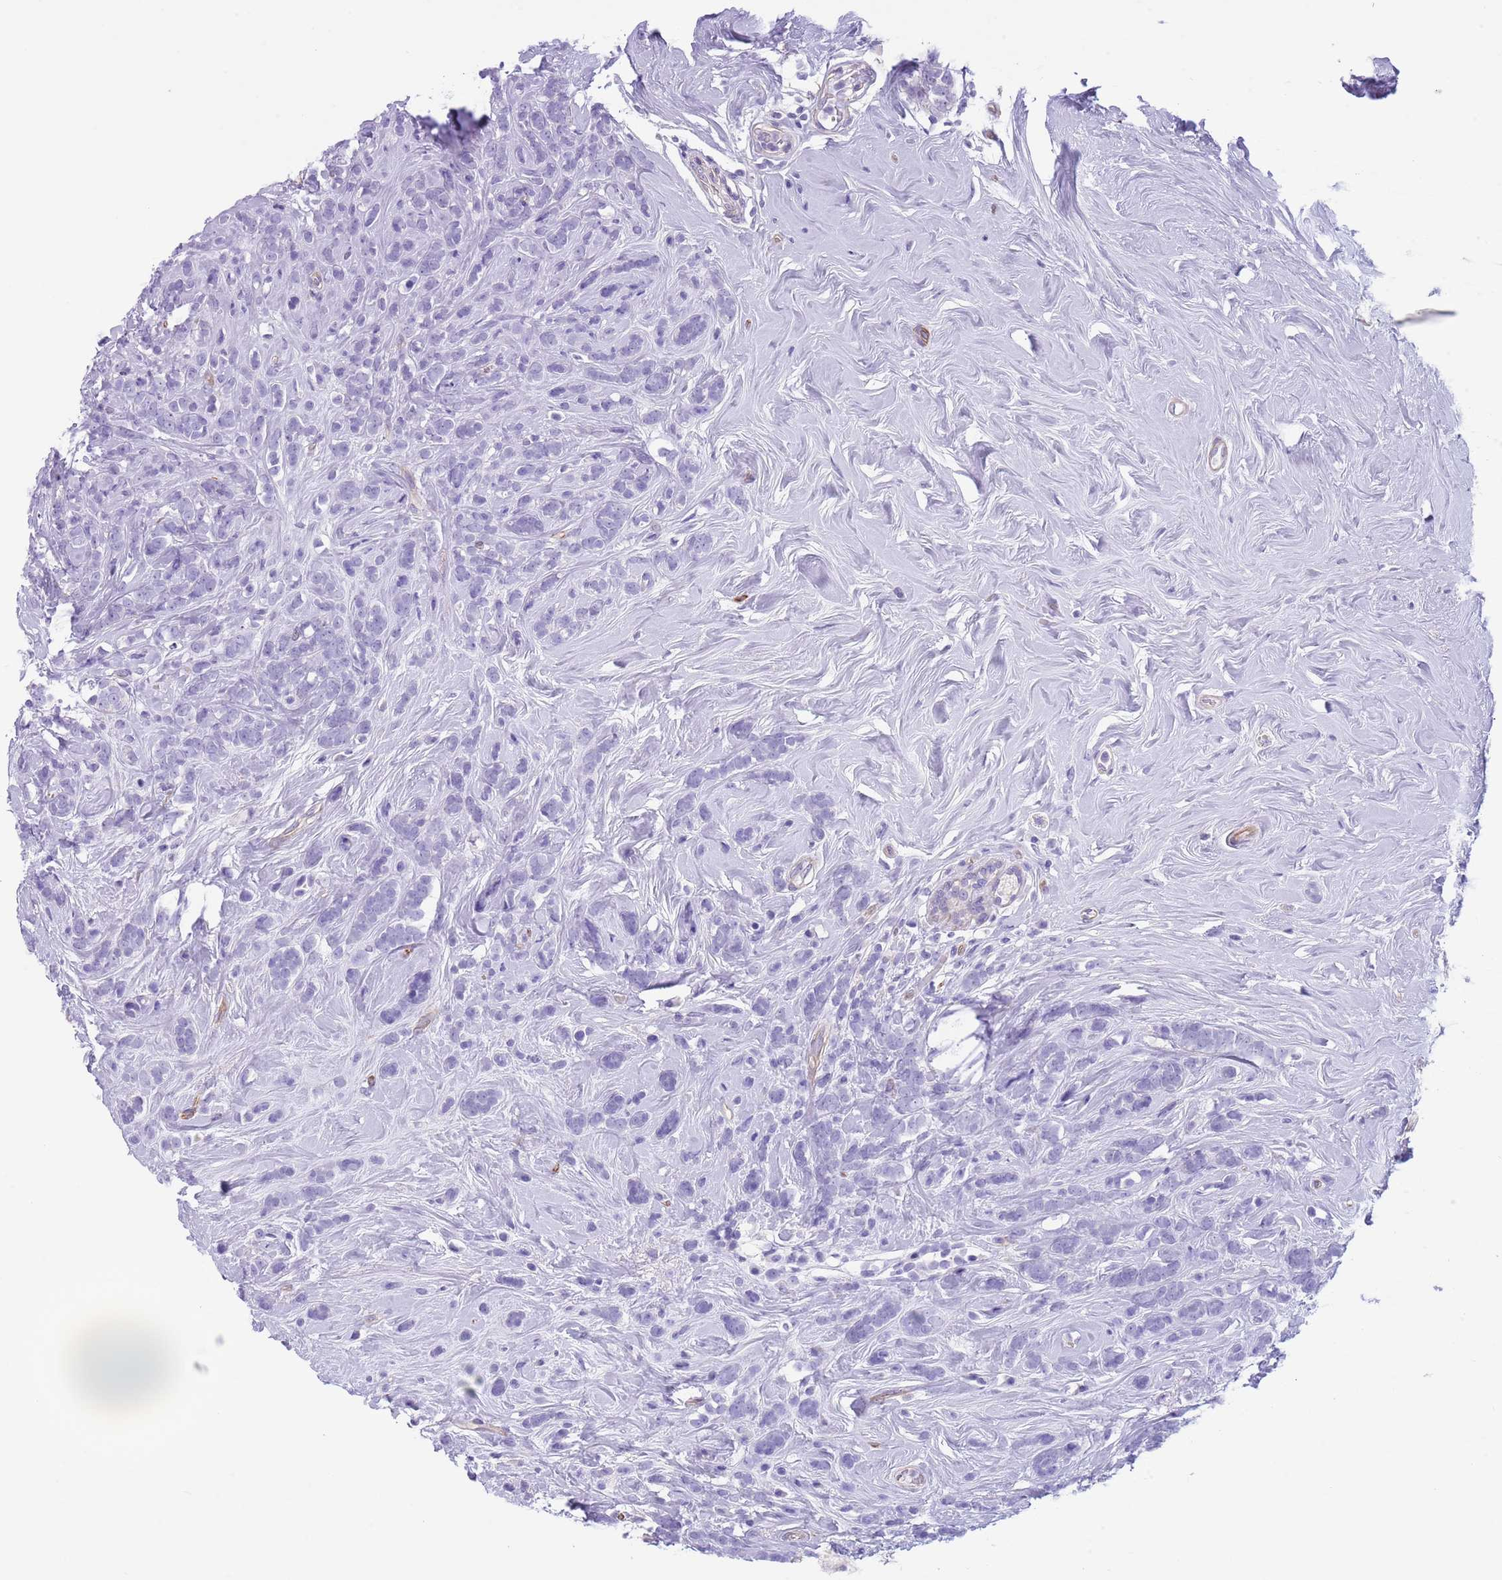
{"staining": {"intensity": "negative", "quantity": "none", "location": "none"}, "tissue": "breast cancer", "cell_type": "Tumor cells", "image_type": "cancer", "snomed": [{"axis": "morphology", "description": "Lobular carcinoma"}, {"axis": "topography", "description": "Breast"}], "caption": "The photomicrograph demonstrates no staining of tumor cells in lobular carcinoma (breast). The staining is performed using DAB (3,3'-diaminobenzidine) brown chromogen with nuclei counter-stained in using hematoxylin.", "gene": "TSGA13", "patient": {"sex": "female", "age": 58}}